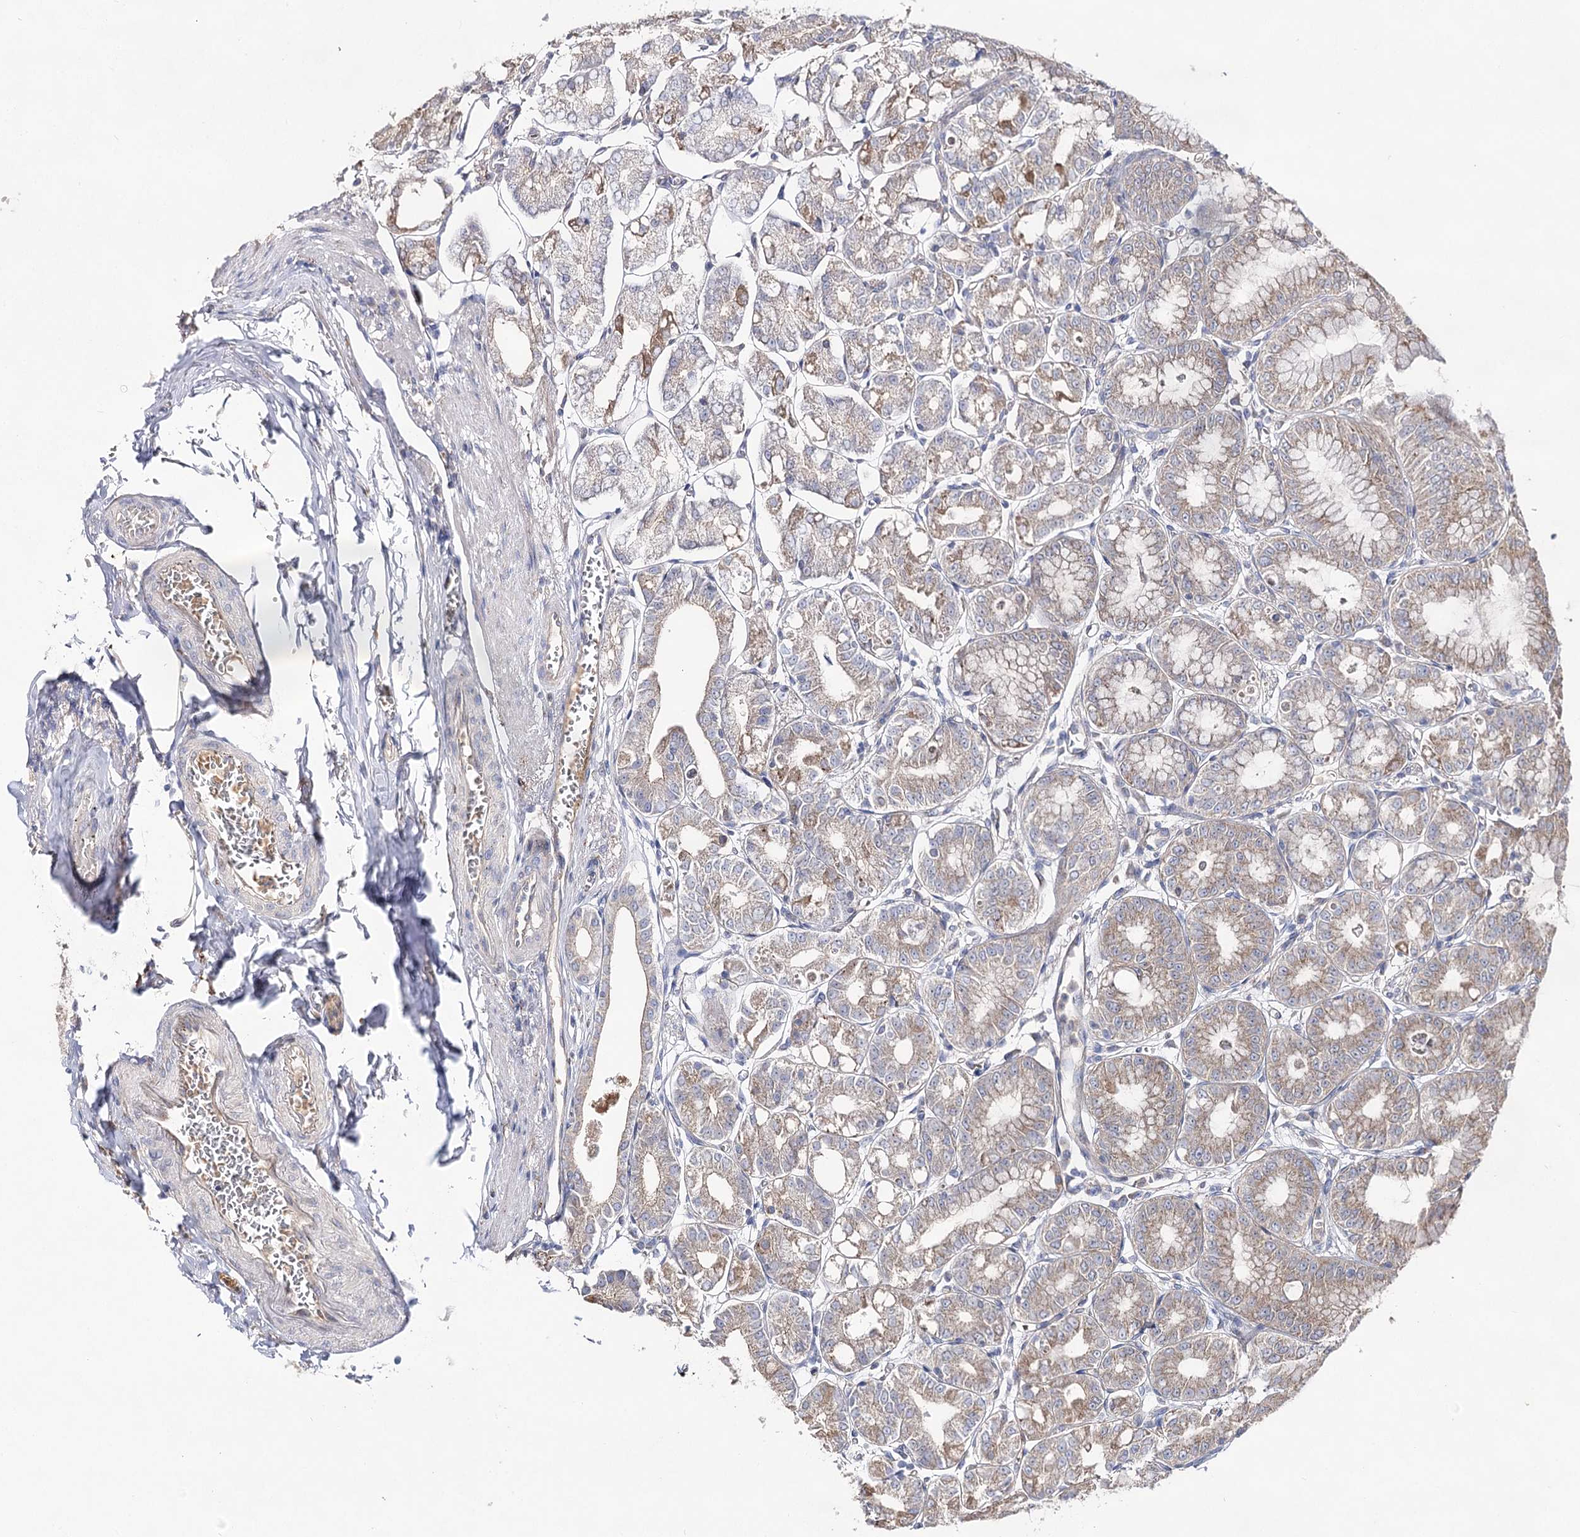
{"staining": {"intensity": "moderate", "quantity": "25%-75%", "location": "cytoplasmic/membranous"}, "tissue": "stomach", "cell_type": "Glandular cells", "image_type": "normal", "snomed": [{"axis": "morphology", "description": "Normal tissue, NOS"}, {"axis": "topography", "description": "Stomach, lower"}], "caption": "The photomicrograph exhibits immunohistochemical staining of normal stomach. There is moderate cytoplasmic/membranous positivity is seen in approximately 25%-75% of glandular cells.", "gene": "AURKC", "patient": {"sex": "male", "age": 71}}